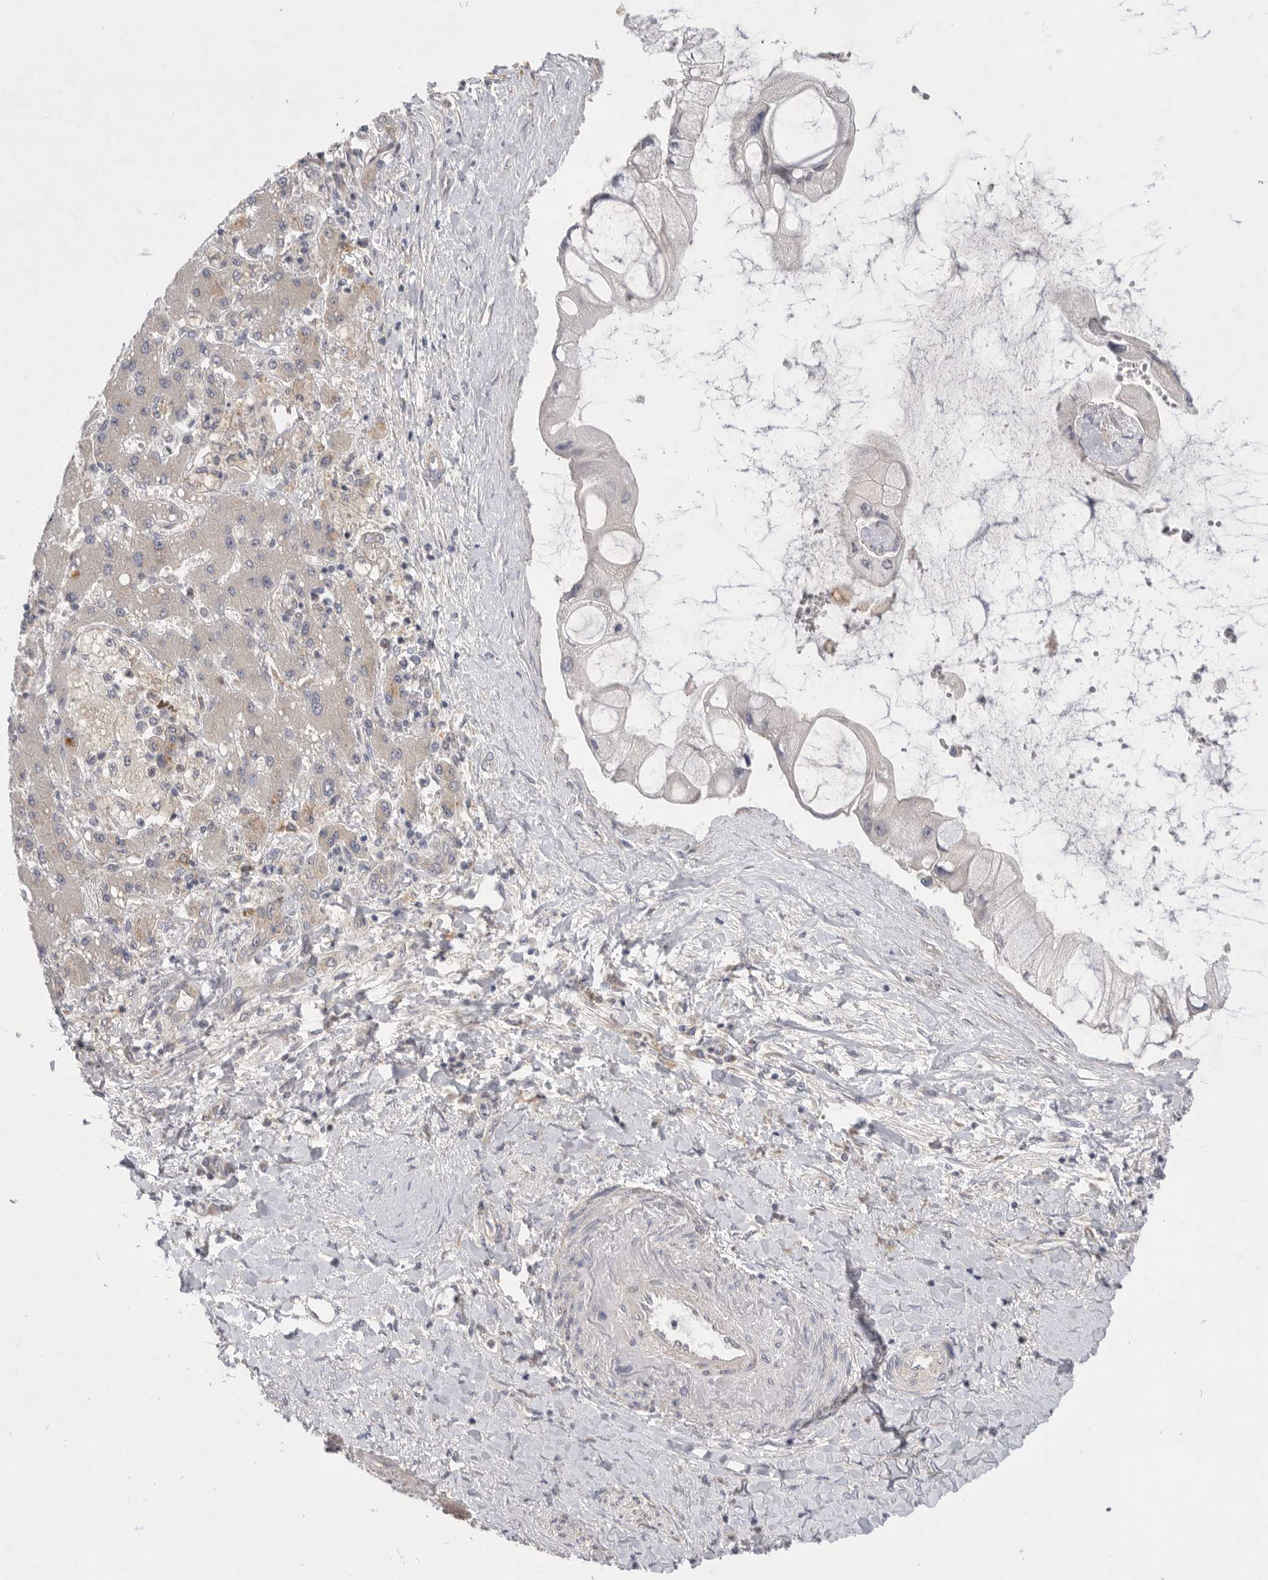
{"staining": {"intensity": "negative", "quantity": "none", "location": "none"}, "tissue": "liver cancer", "cell_type": "Tumor cells", "image_type": "cancer", "snomed": [{"axis": "morphology", "description": "Cholangiocarcinoma"}, {"axis": "topography", "description": "Liver"}], "caption": "The immunohistochemistry (IHC) micrograph has no significant expression in tumor cells of liver cancer tissue. (Stains: DAB (3,3'-diaminobenzidine) IHC with hematoxylin counter stain, Microscopy: brightfield microscopy at high magnification).", "gene": "MTFR1L", "patient": {"sex": "male", "age": 50}}